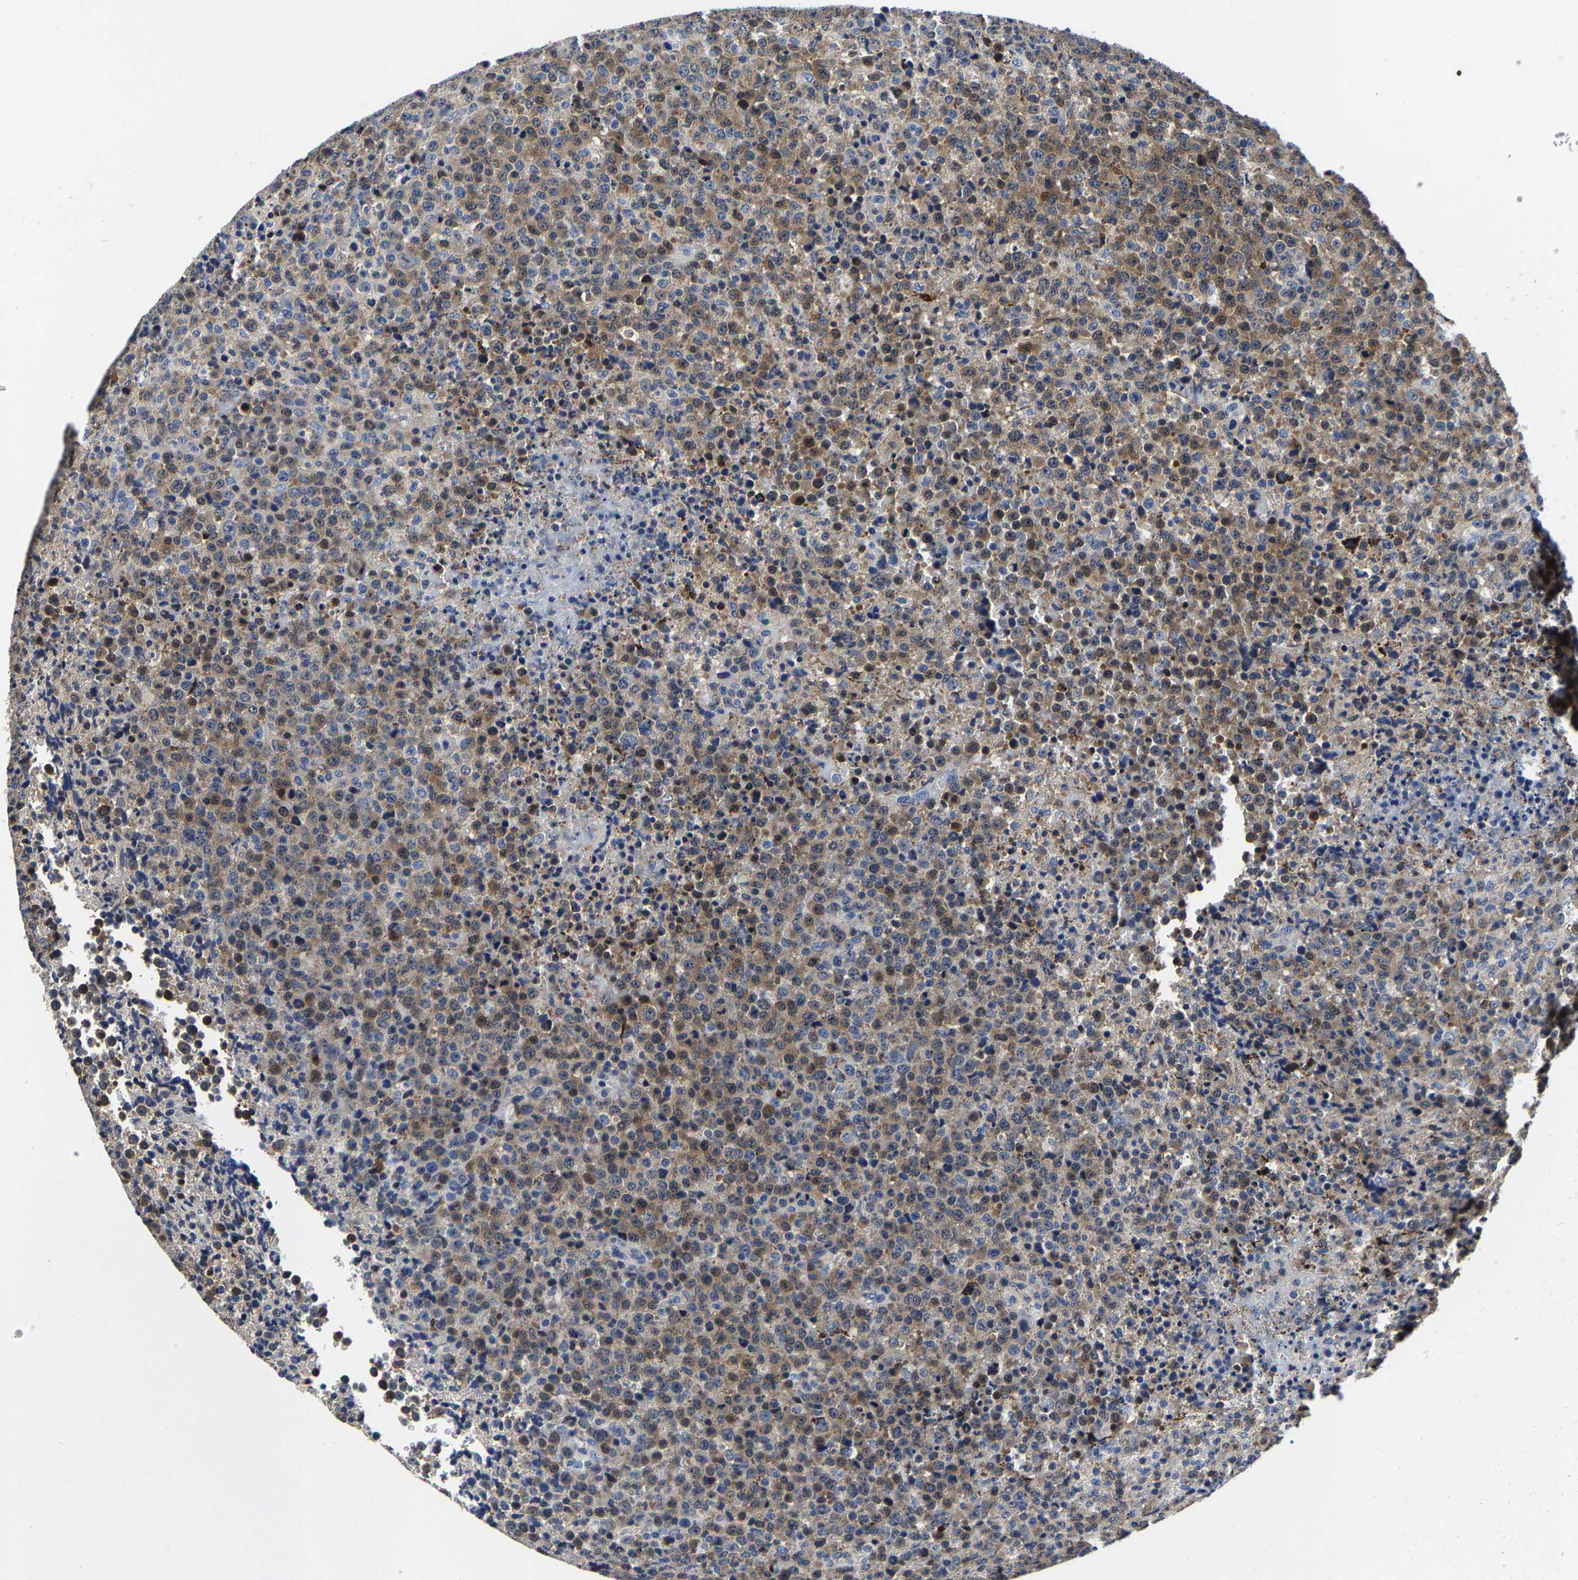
{"staining": {"intensity": "moderate", "quantity": ">75%", "location": "cytoplasmic/membranous"}, "tissue": "lymphoma", "cell_type": "Tumor cells", "image_type": "cancer", "snomed": [{"axis": "morphology", "description": "Malignant lymphoma, non-Hodgkin's type, High grade"}, {"axis": "topography", "description": "Lymph node"}], "caption": "Protein expression by immunohistochemistry shows moderate cytoplasmic/membranous staining in approximately >75% of tumor cells in malignant lymphoma, non-Hodgkin's type (high-grade).", "gene": "PSPH", "patient": {"sex": "male", "age": 13}}